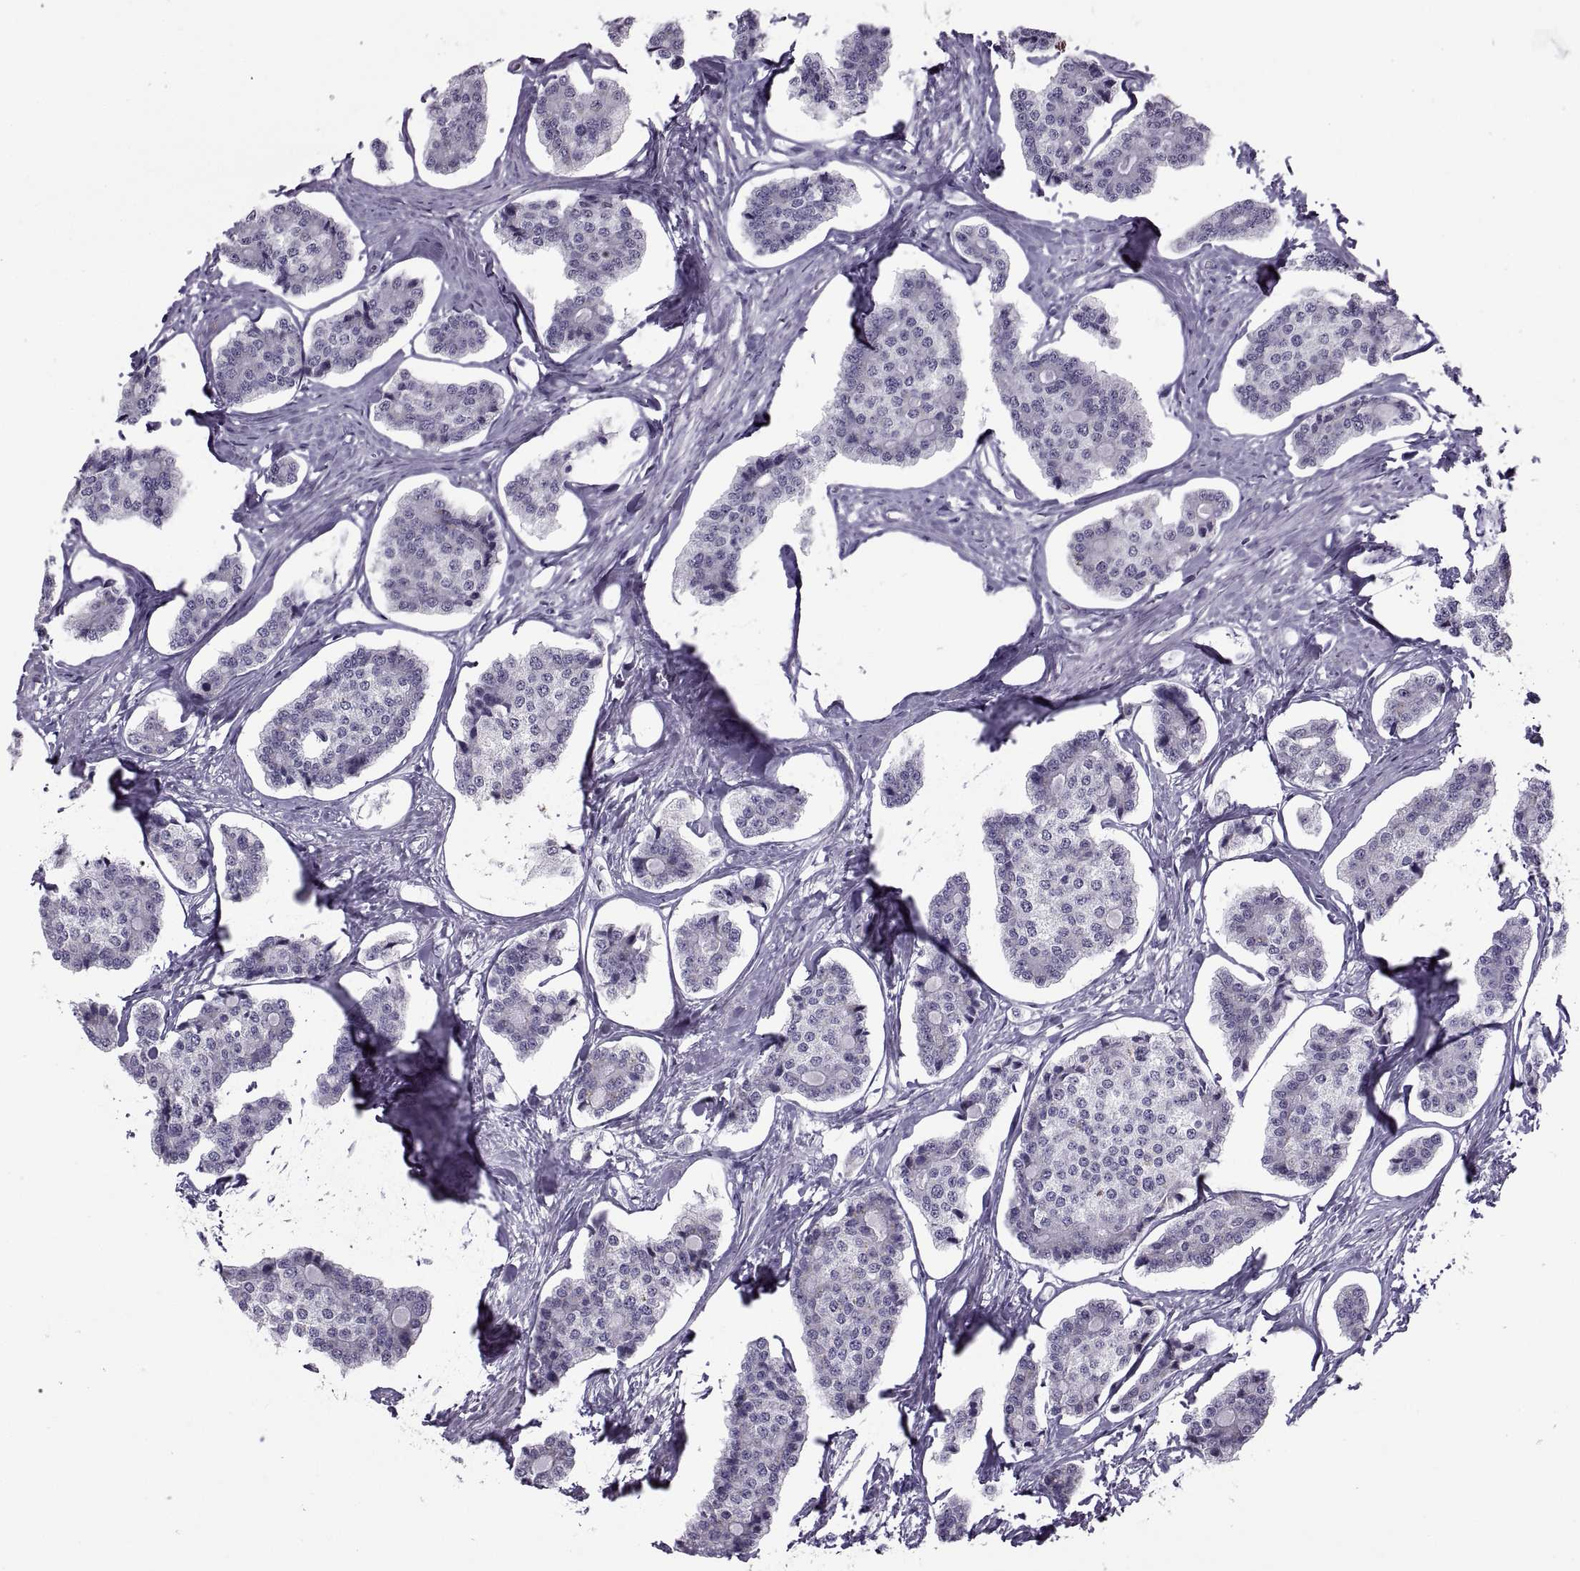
{"staining": {"intensity": "negative", "quantity": "none", "location": "none"}, "tissue": "carcinoid", "cell_type": "Tumor cells", "image_type": "cancer", "snomed": [{"axis": "morphology", "description": "Carcinoid, malignant, NOS"}, {"axis": "topography", "description": "Small intestine"}], "caption": "IHC of human carcinoid reveals no expression in tumor cells.", "gene": "RLBP1", "patient": {"sex": "female", "age": 65}}